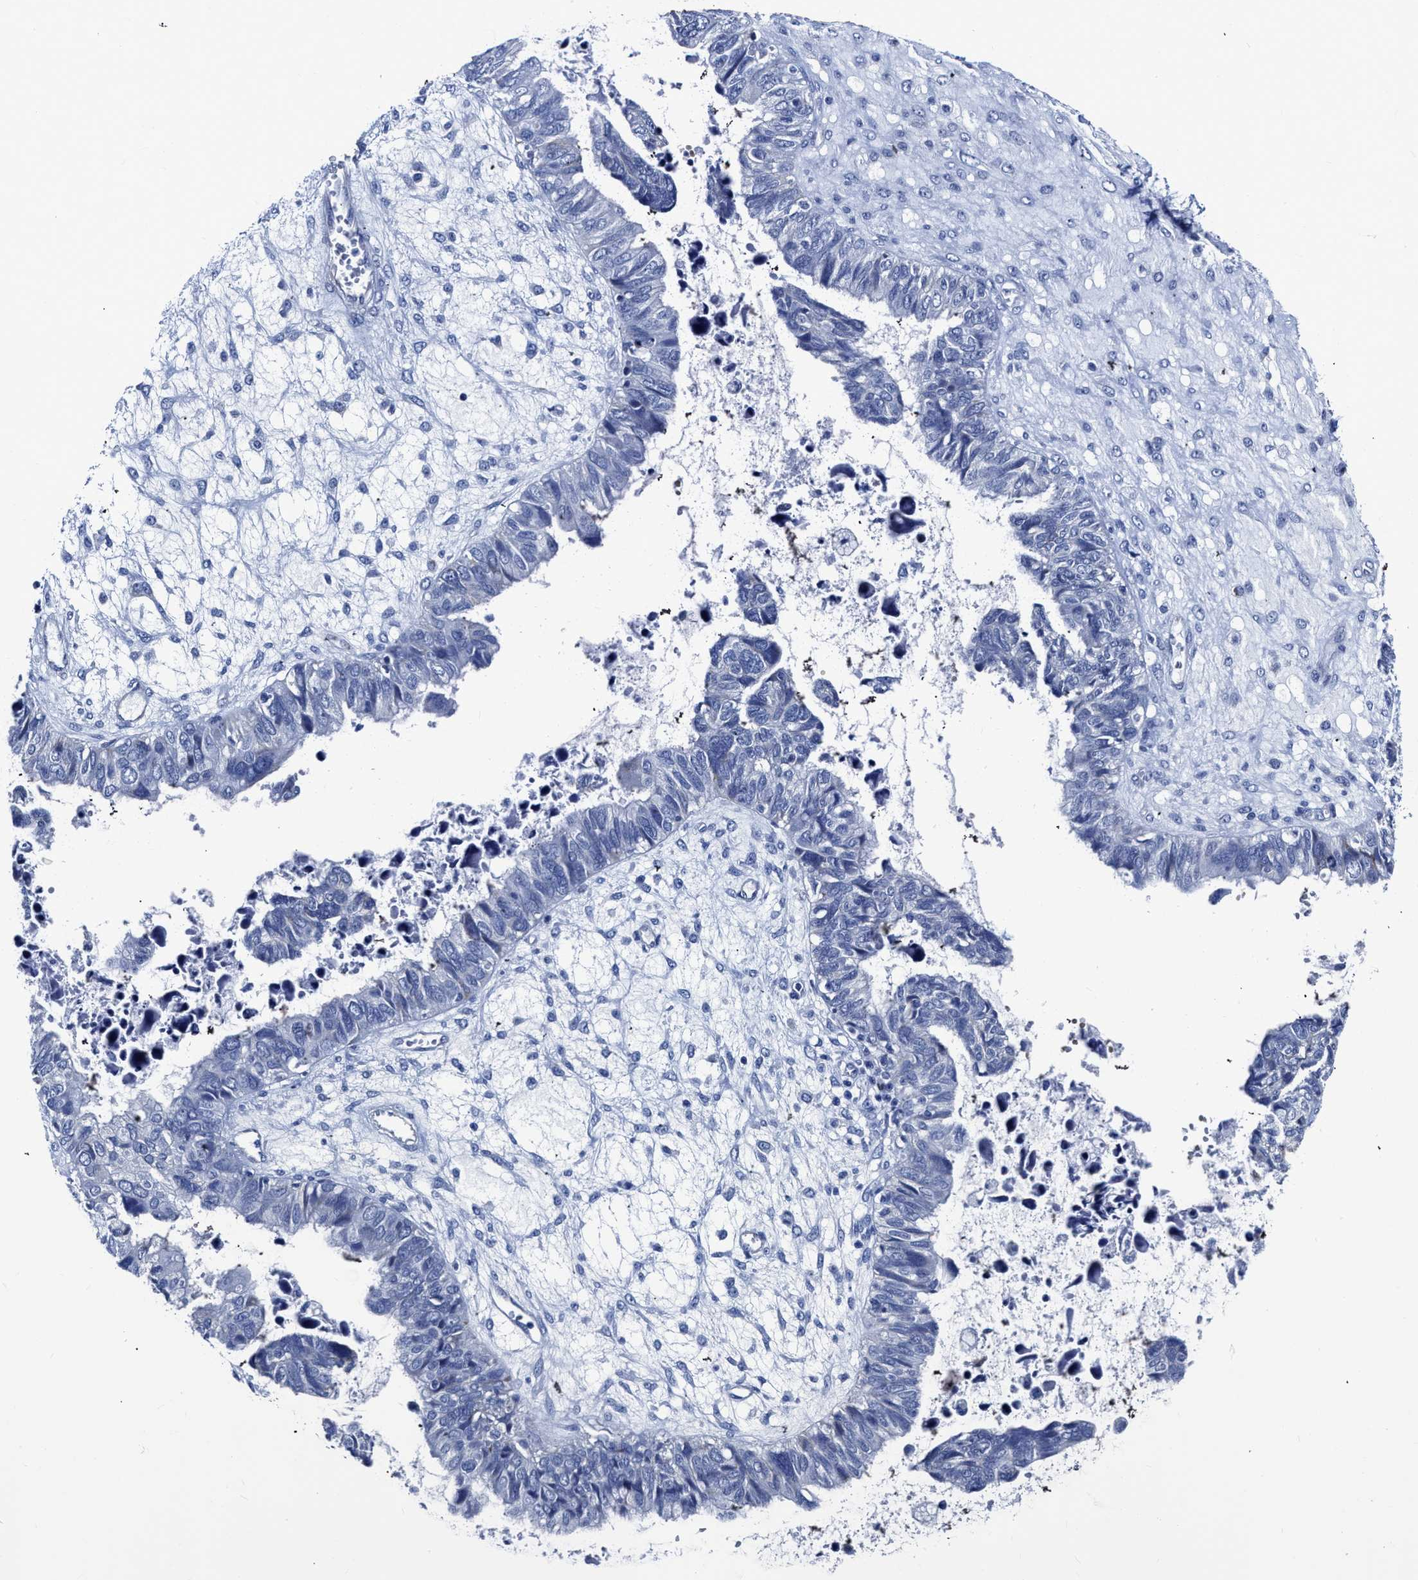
{"staining": {"intensity": "negative", "quantity": "none", "location": "none"}, "tissue": "ovarian cancer", "cell_type": "Tumor cells", "image_type": "cancer", "snomed": [{"axis": "morphology", "description": "Cystadenocarcinoma, serous, NOS"}, {"axis": "topography", "description": "Ovary"}], "caption": "Immunohistochemistry photomicrograph of neoplastic tissue: ovarian serous cystadenocarcinoma stained with DAB shows no significant protein expression in tumor cells.", "gene": "KCNMB3", "patient": {"sex": "female", "age": 79}}